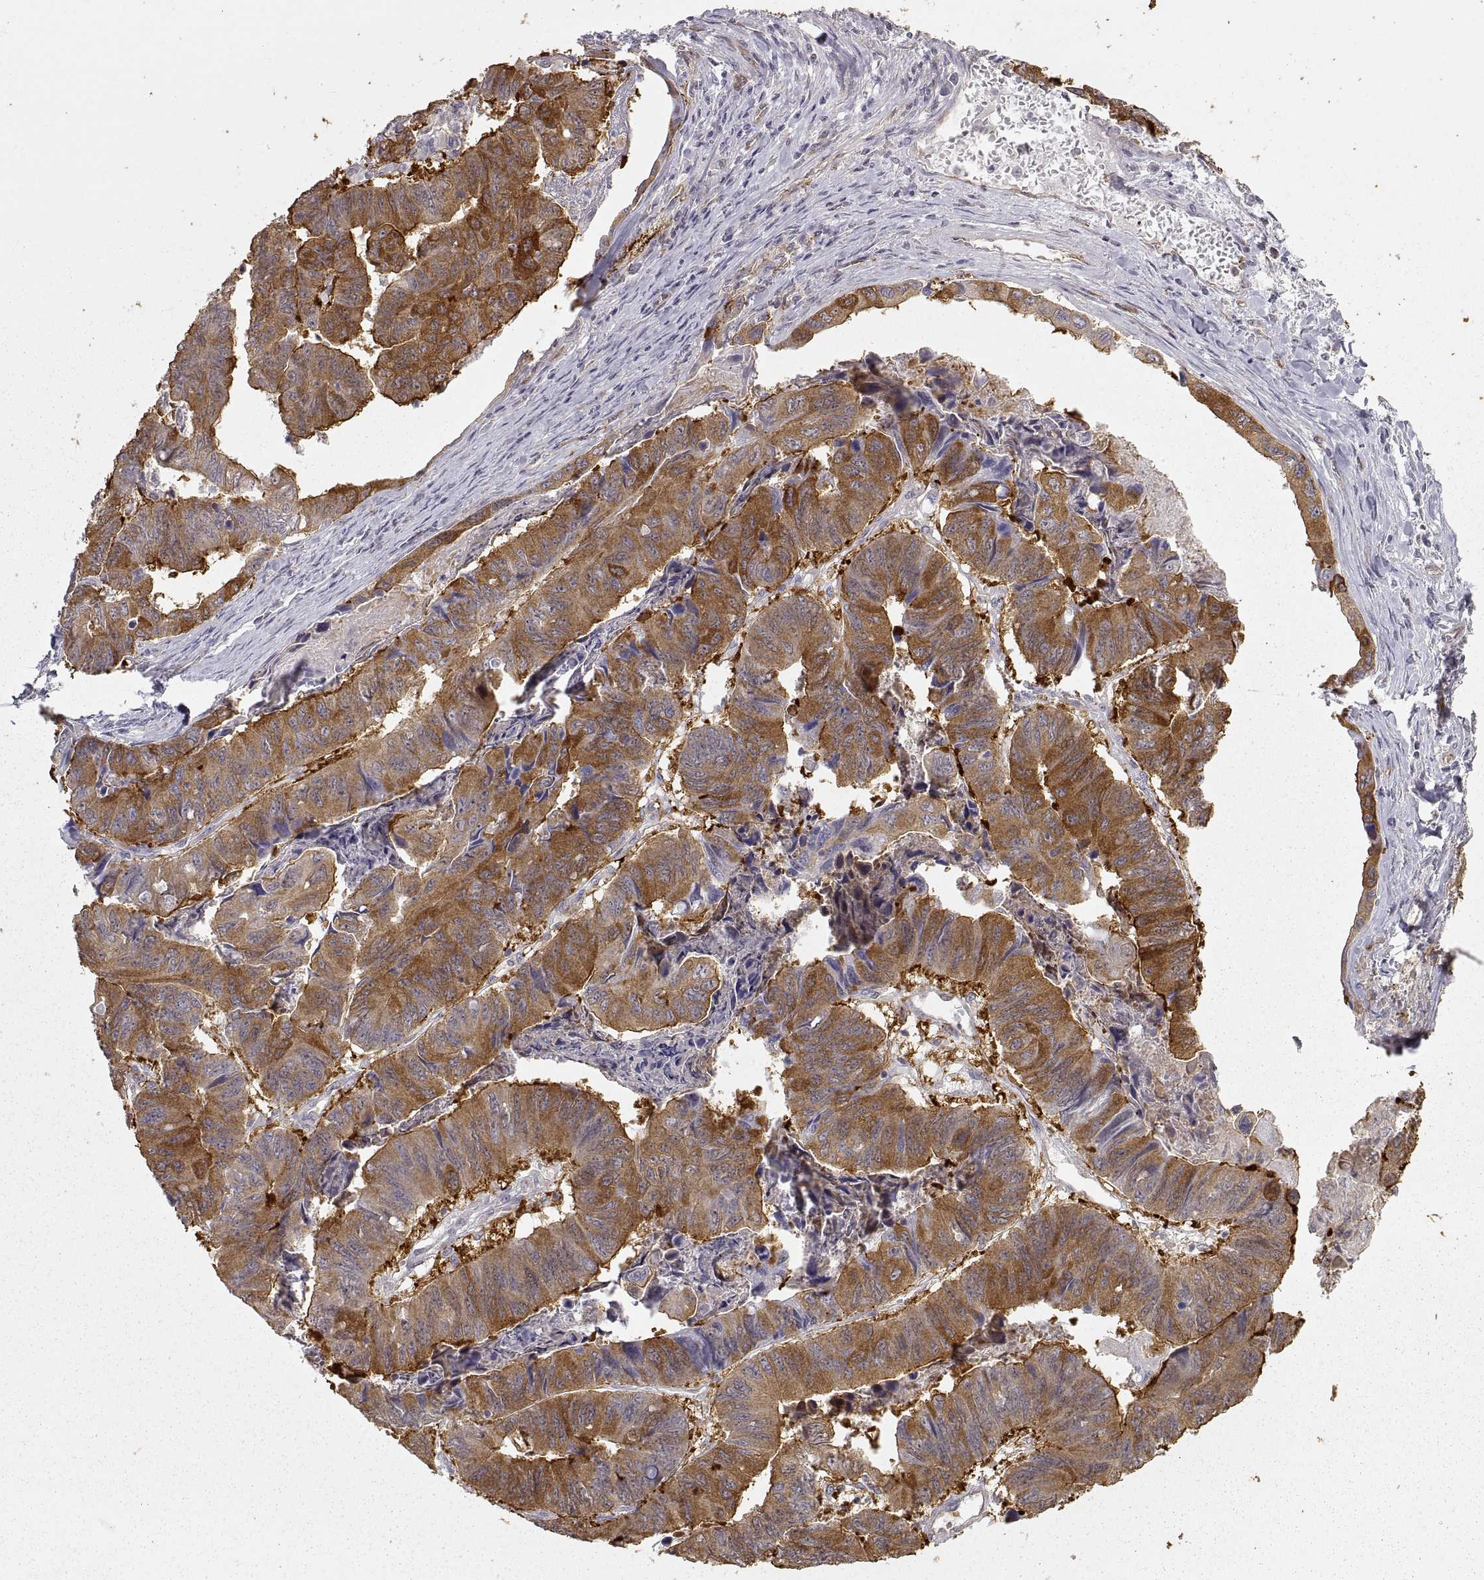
{"staining": {"intensity": "strong", "quantity": "25%-75%", "location": "cytoplasmic/membranous"}, "tissue": "stomach cancer", "cell_type": "Tumor cells", "image_type": "cancer", "snomed": [{"axis": "morphology", "description": "Adenocarcinoma, NOS"}, {"axis": "topography", "description": "Stomach, lower"}], "caption": "Protein expression analysis of adenocarcinoma (stomach) reveals strong cytoplasmic/membranous staining in approximately 25%-75% of tumor cells.", "gene": "HSP90AB1", "patient": {"sex": "male", "age": 77}}